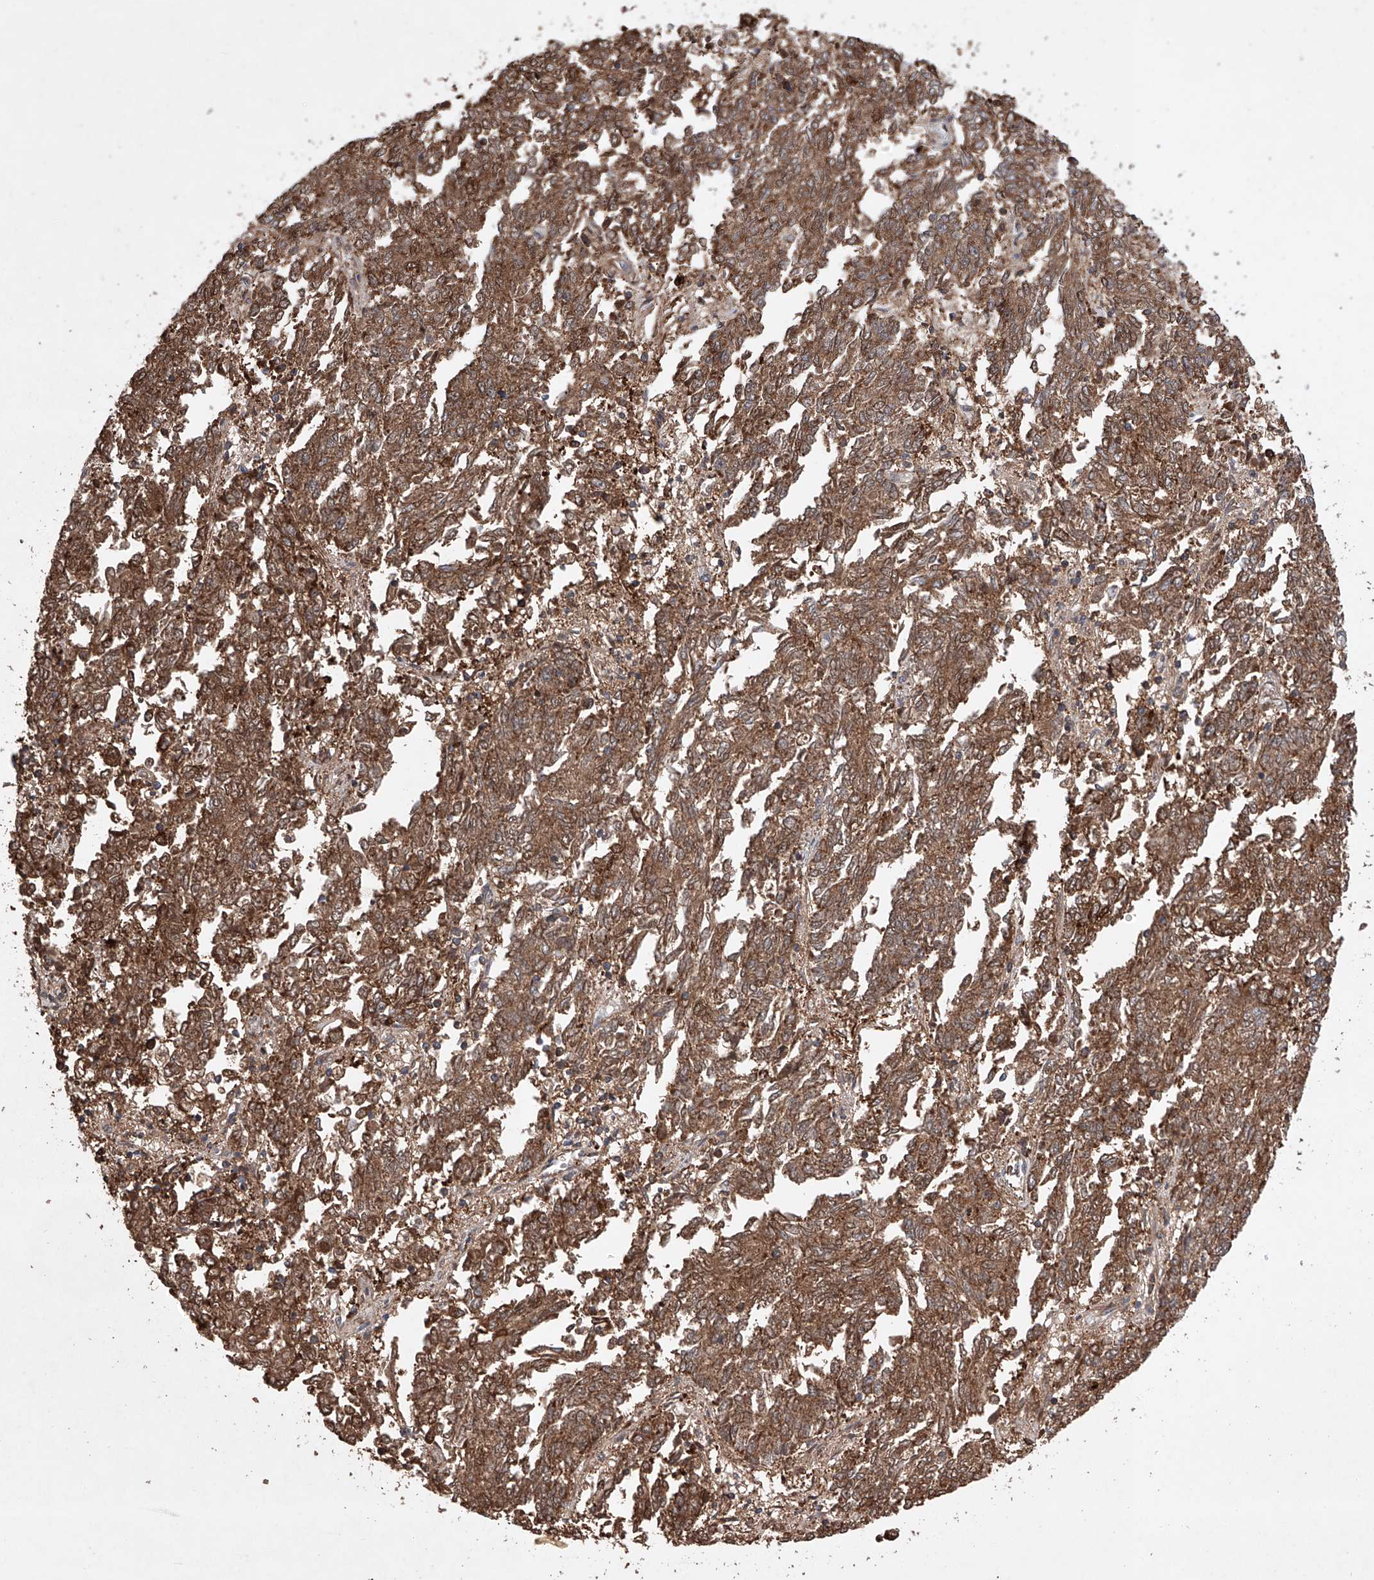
{"staining": {"intensity": "strong", "quantity": ">75%", "location": "cytoplasmic/membranous"}, "tissue": "endometrial cancer", "cell_type": "Tumor cells", "image_type": "cancer", "snomed": [{"axis": "morphology", "description": "Adenocarcinoma, NOS"}, {"axis": "topography", "description": "Endometrium"}], "caption": "Immunohistochemistry of endometrial cancer (adenocarcinoma) displays high levels of strong cytoplasmic/membranous expression in approximately >75% of tumor cells. (IHC, brightfield microscopy, high magnification).", "gene": "TIMM23", "patient": {"sex": "female", "age": 80}}